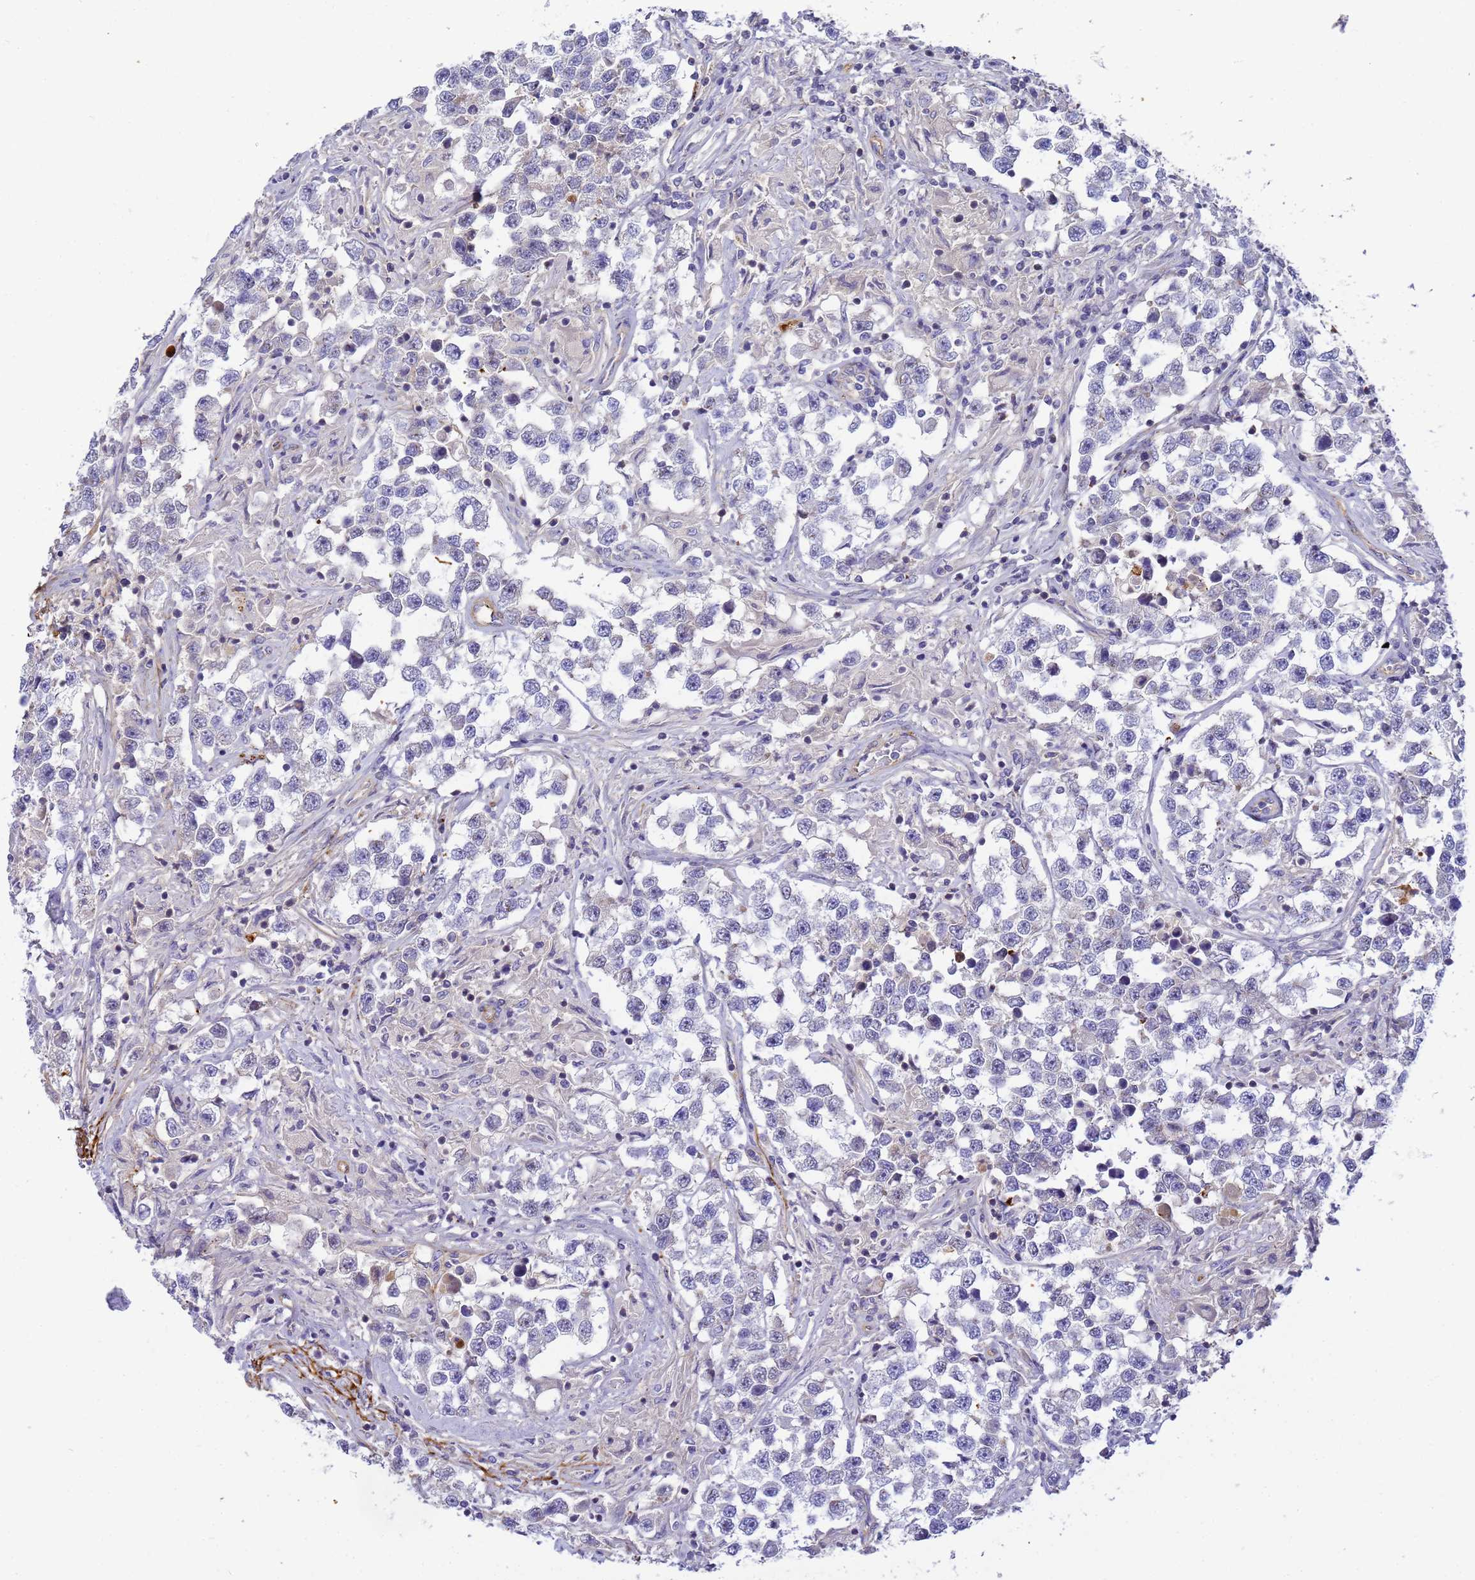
{"staining": {"intensity": "negative", "quantity": "none", "location": "none"}, "tissue": "testis cancer", "cell_type": "Tumor cells", "image_type": "cancer", "snomed": [{"axis": "morphology", "description": "Seminoma, NOS"}, {"axis": "topography", "description": "Testis"}], "caption": "The image reveals no staining of tumor cells in testis cancer (seminoma).", "gene": "MYL12A", "patient": {"sex": "male", "age": 46}}